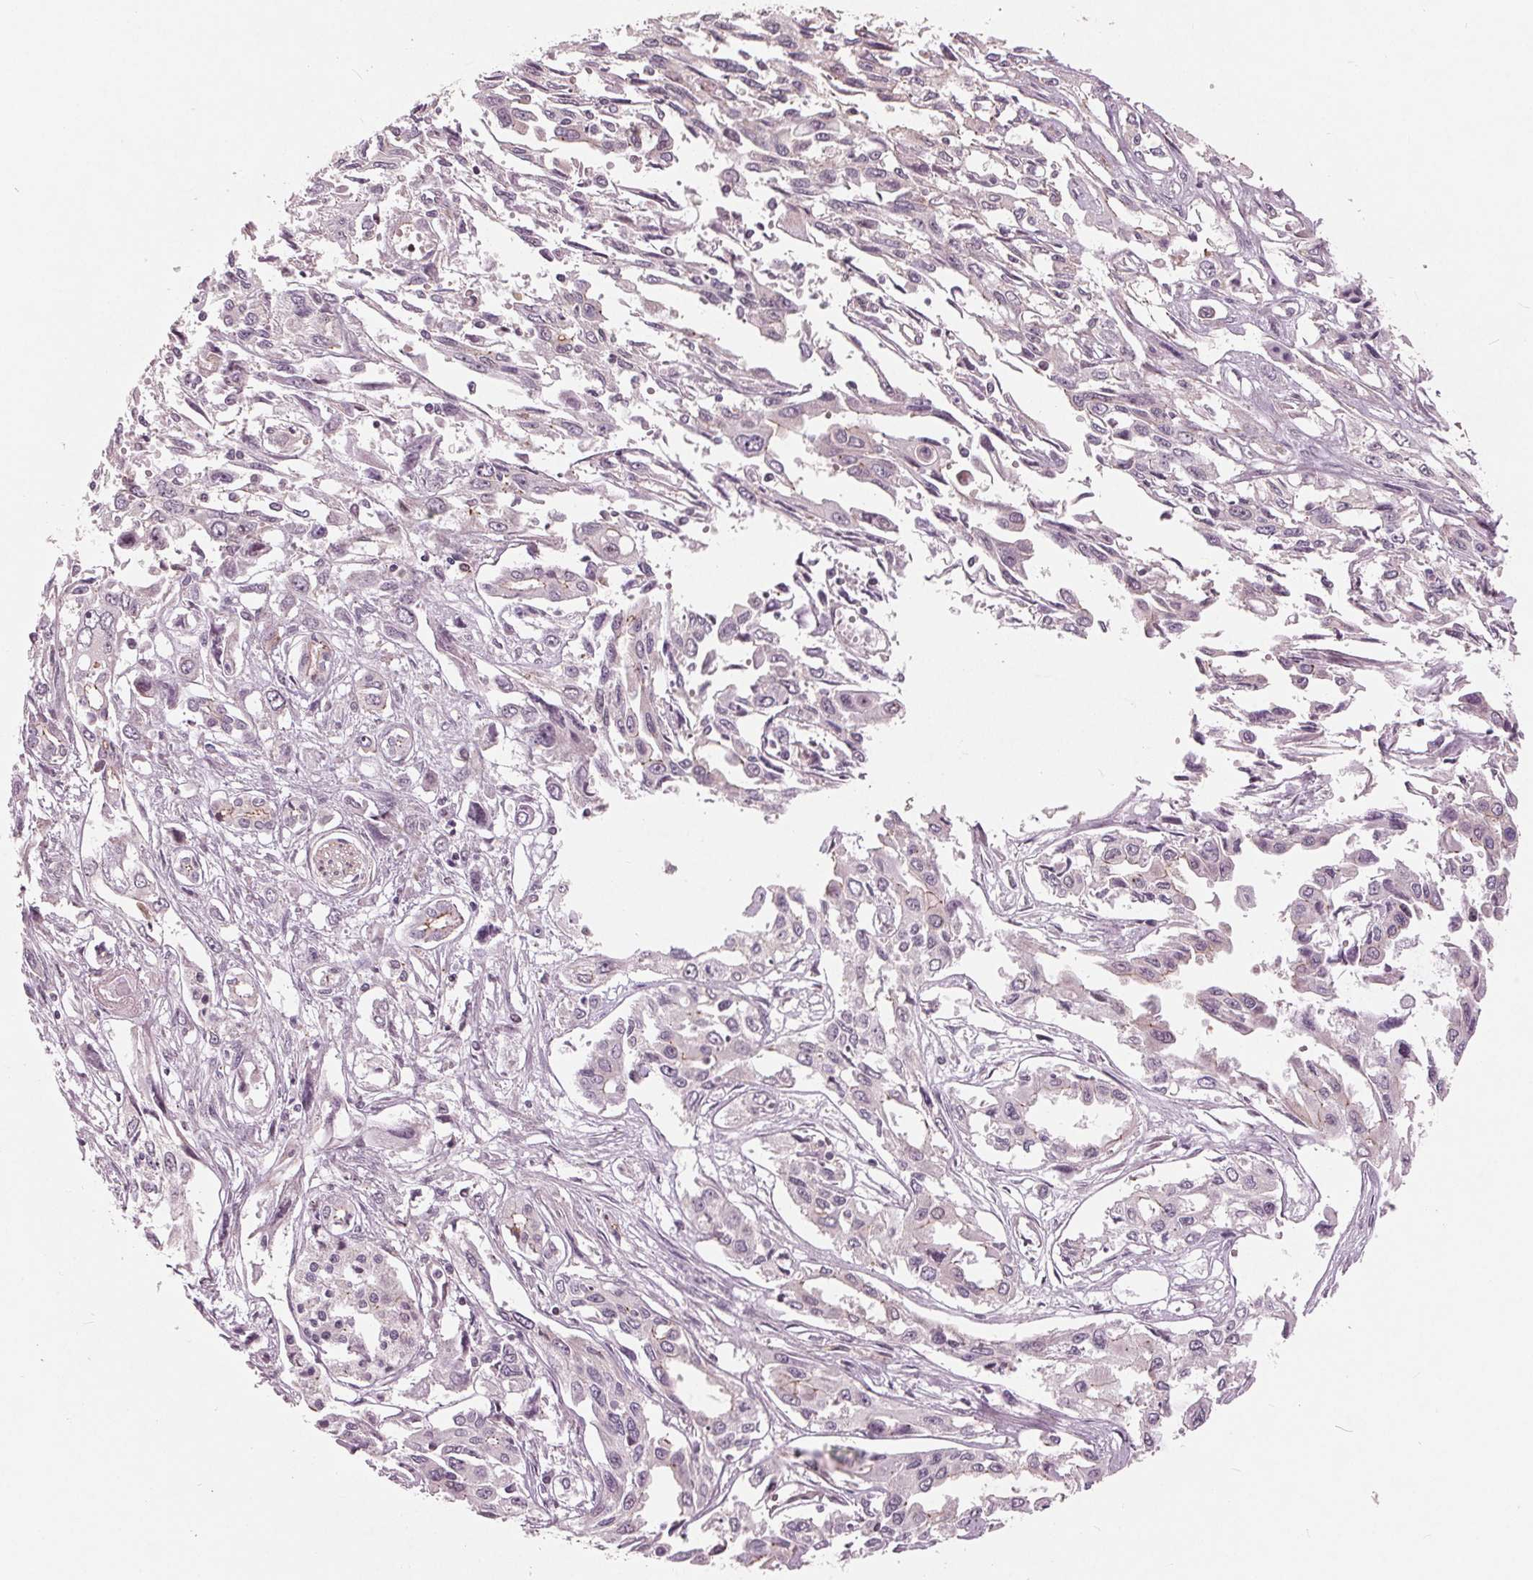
{"staining": {"intensity": "negative", "quantity": "none", "location": "none"}, "tissue": "pancreatic cancer", "cell_type": "Tumor cells", "image_type": "cancer", "snomed": [{"axis": "morphology", "description": "Adenocarcinoma, NOS"}, {"axis": "topography", "description": "Pancreas"}], "caption": "This is a histopathology image of immunohistochemistry (IHC) staining of pancreatic cancer (adenocarcinoma), which shows no positivity in tumor cells.", "gene": "TXNIP", "patient": {"sex": "female", "age": 55}}